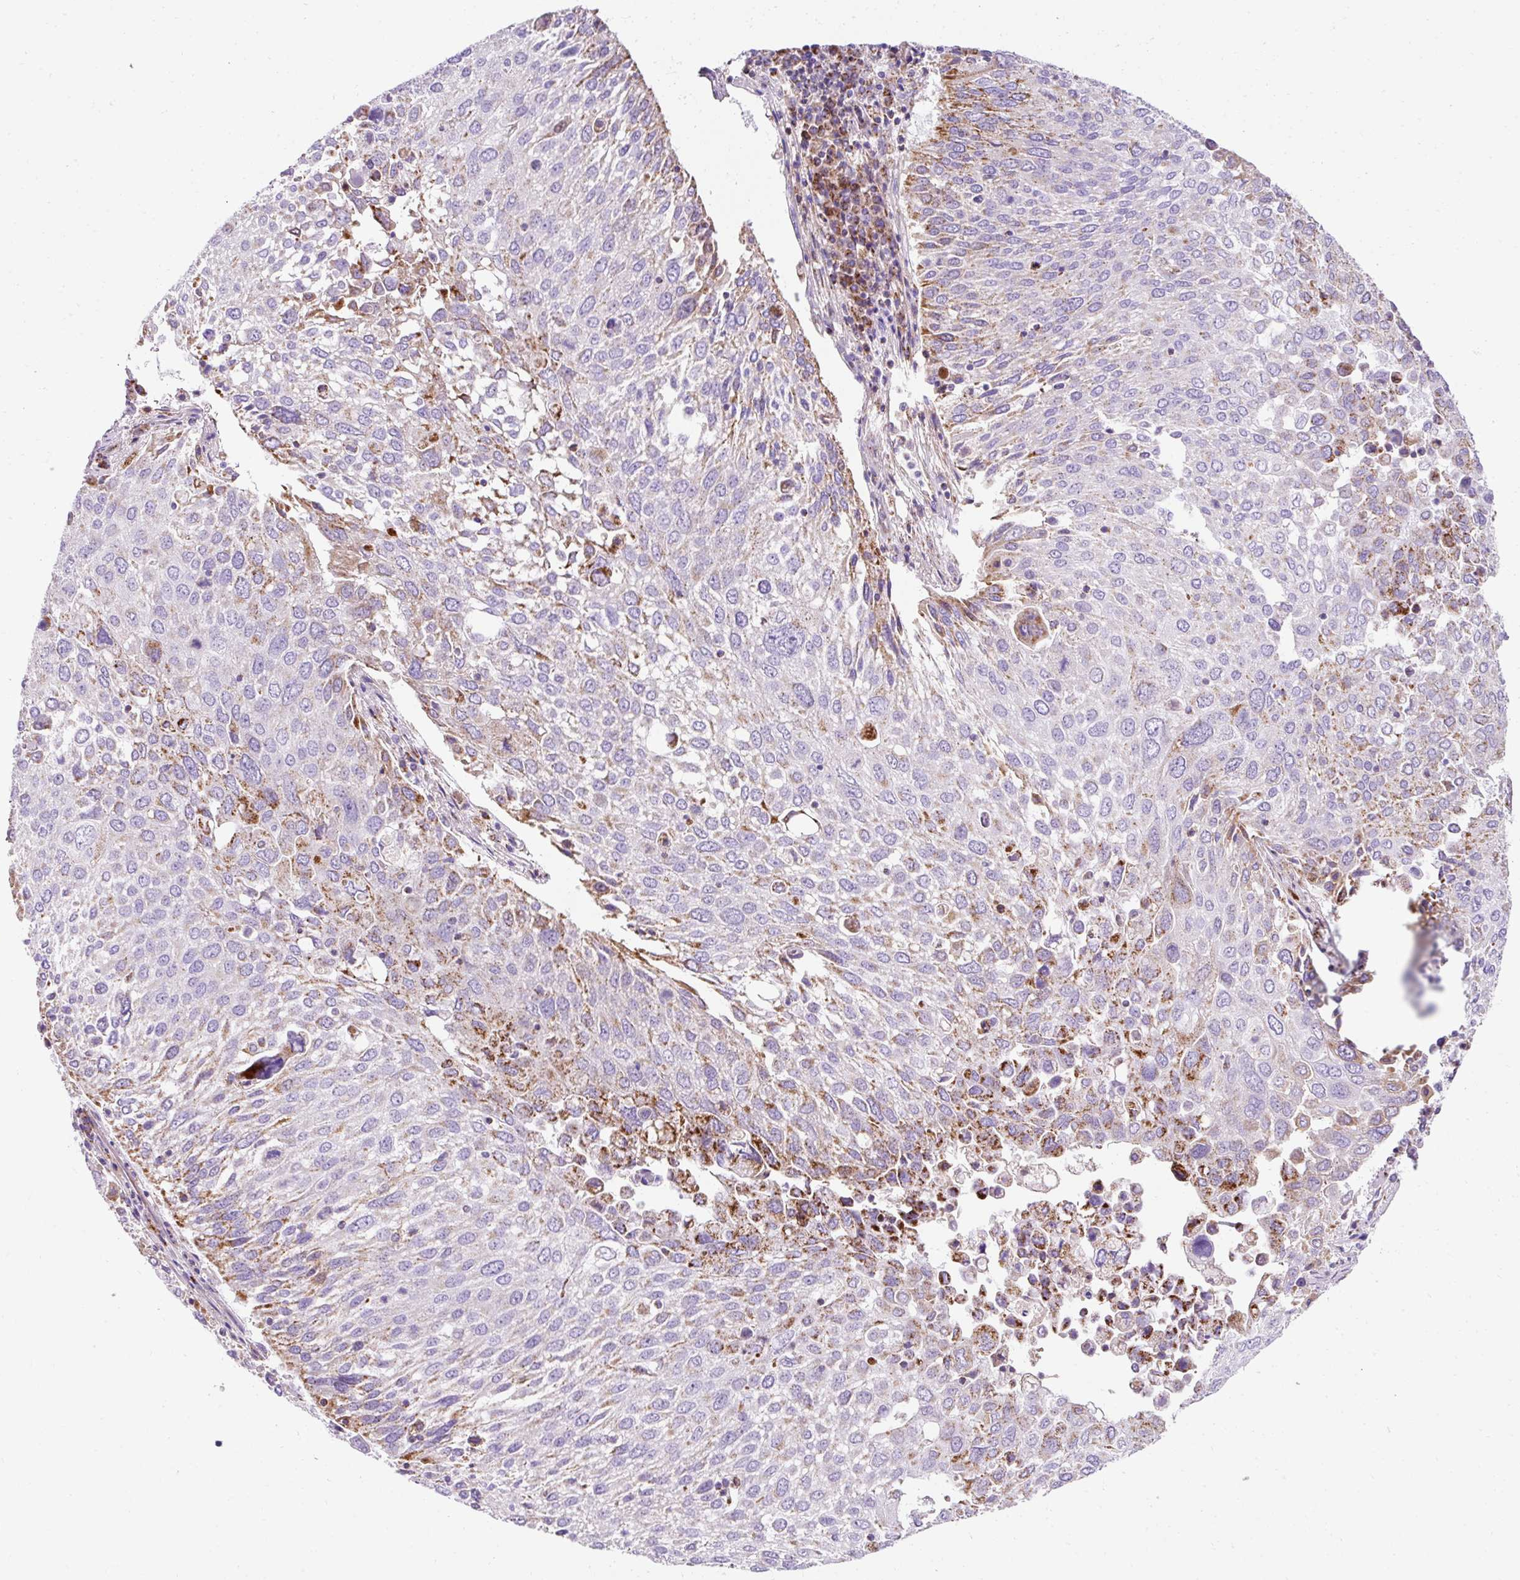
{"staining": {"intensity": "moderate", "quantity": "<25%", "location": "cytoplasmic/membranous"}, "tissue": "lung cancer", "cell_type": "Tumor cells", "image_type": "cancer", "snomed": [{"axis": "morphology", "description": "Squamous cell carcinoma, NOS"}, {"axis": "topography", "description": "Lung"}], "caption": "Immunohistochemistry (IHC) micrograph of lung cancer stained for a protein (brown), which exhibits low levels of moderate cytoplasmic/membranous expression in about <25% of tumor cells.", "gene": "PLPP2", "patient": {"sex": "male", "age": 65}}